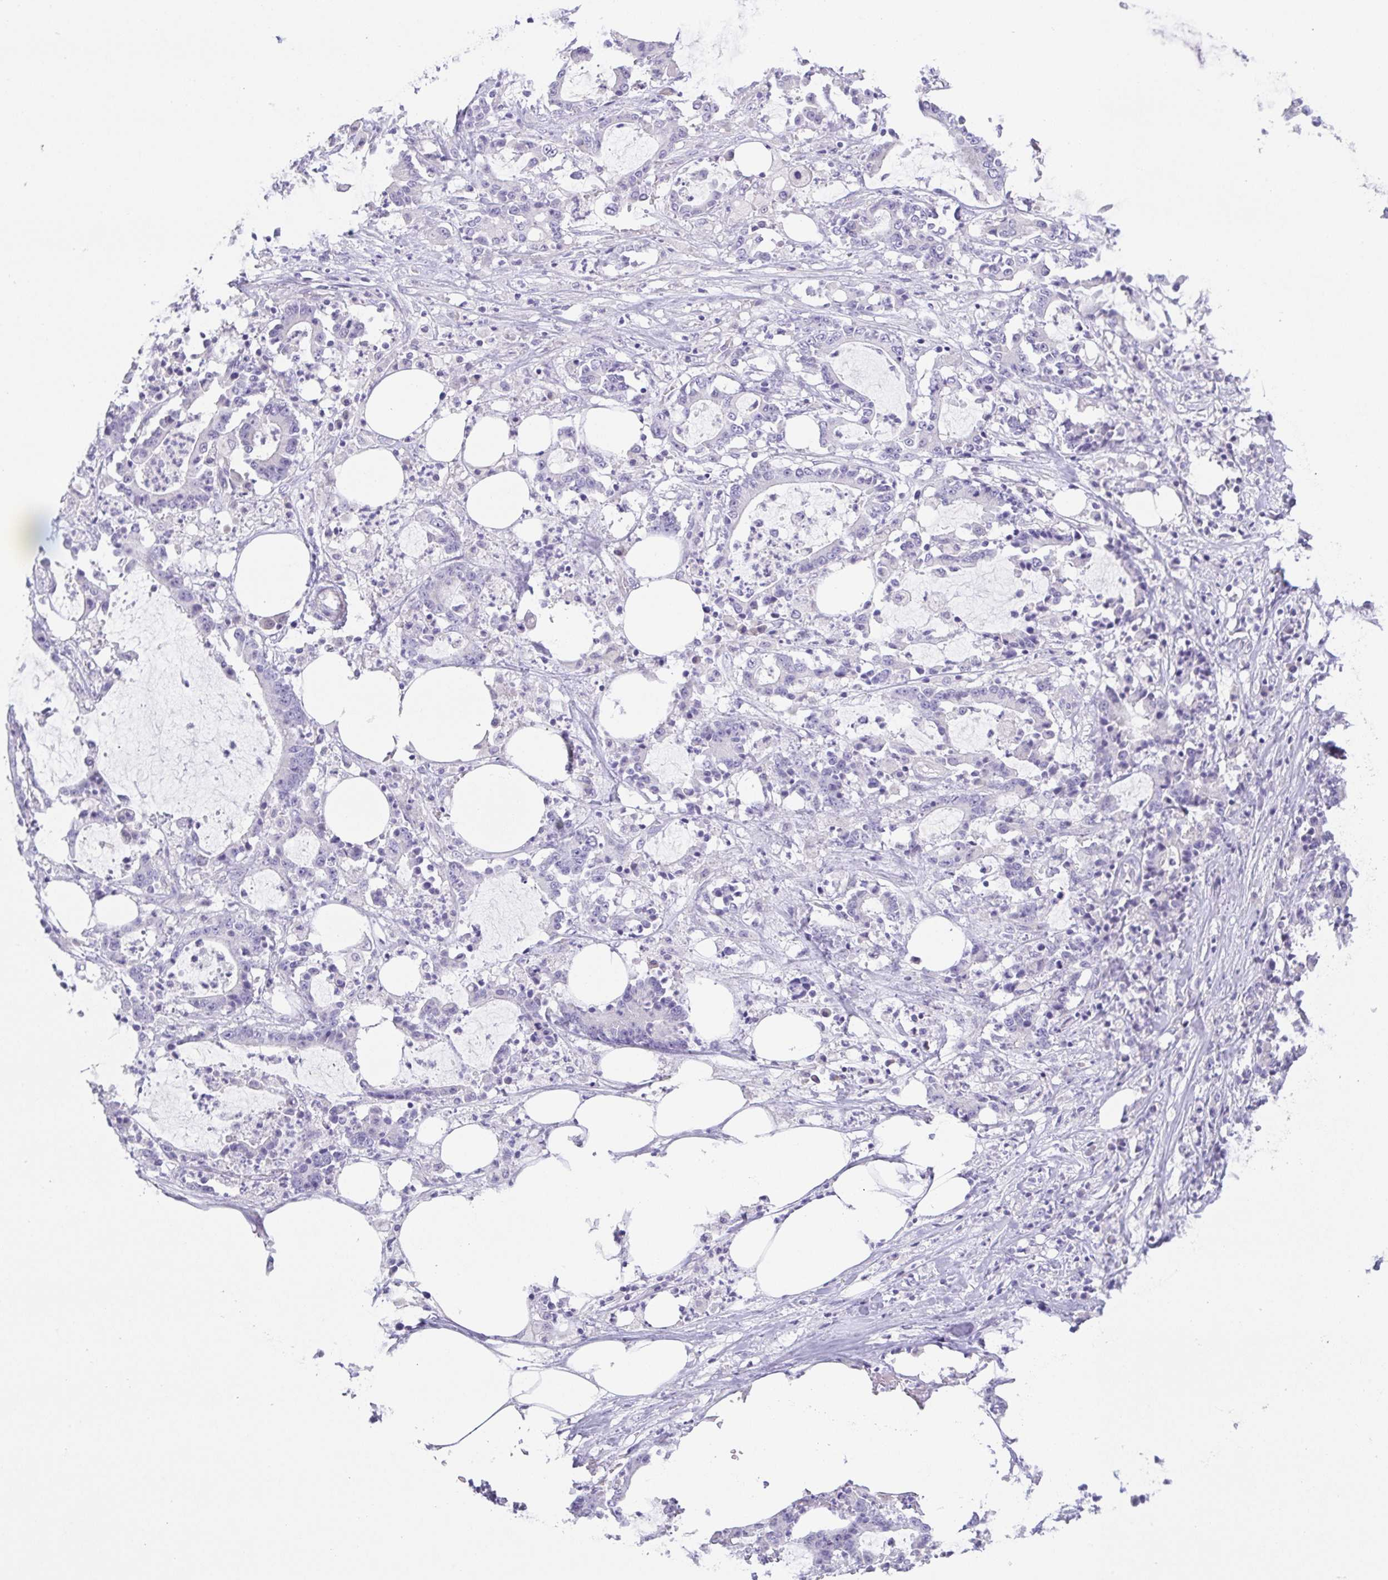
{"staining": {"intensity": "negative", "quantity": "none", "location": "none"}, "tissue": "stomach cancer", "cell_type": "Tumor cells", "image_type": "cancer", "snomed": [{"axis": "morphology", "description": "Adenocarcinoma, NOS"}, {"axis": "topography", "description": "Stomach, upper"}], "caption": "Histopathology image shows no significant protein positivity in tumor cells of adenocarcinoma (stomach).", "gene": "HAPLN2", "patient": {"sex": "male", "age": 68}}